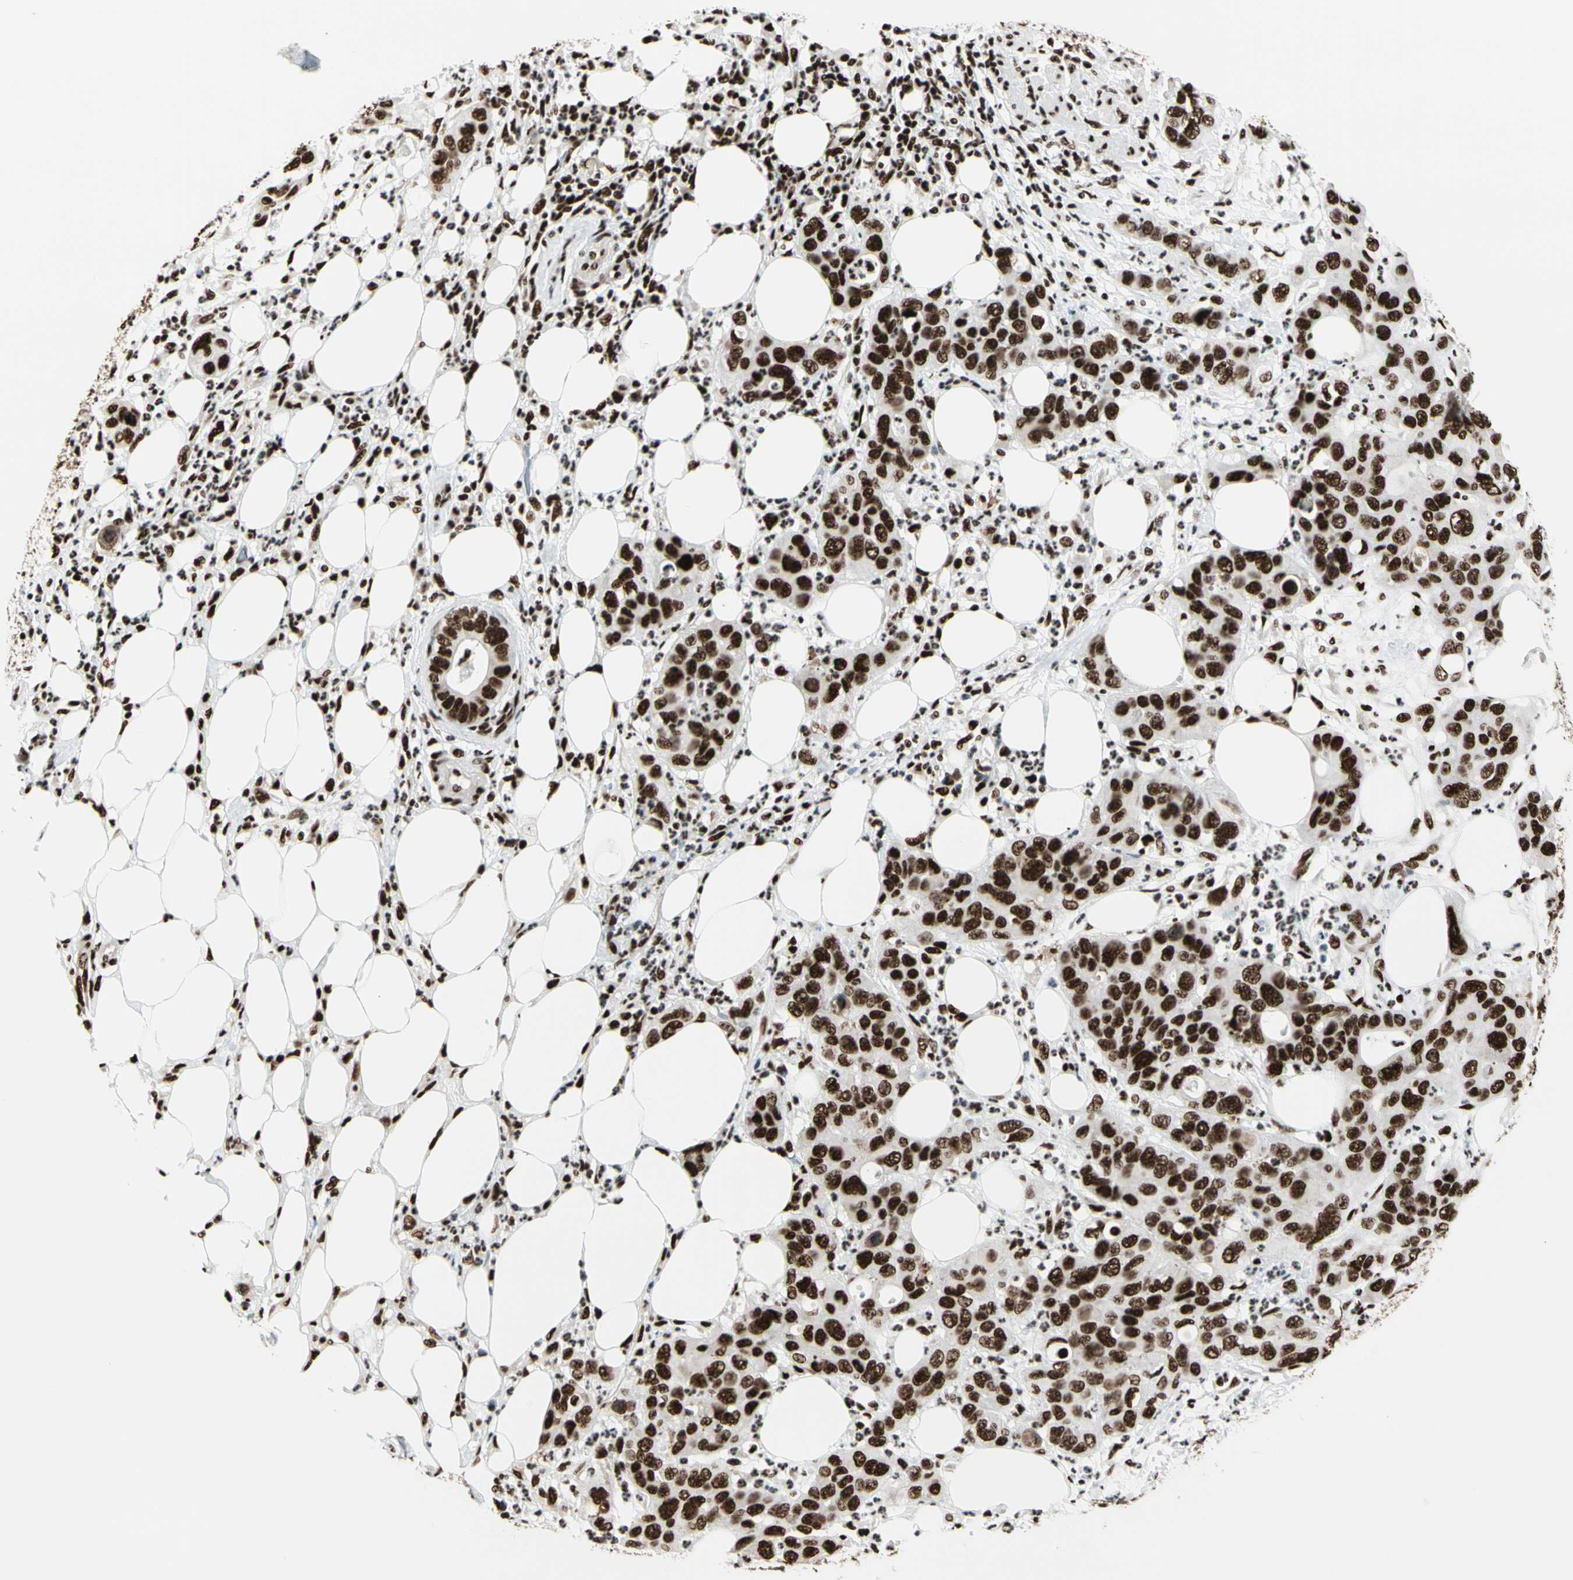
{"staining": {"intensity": "strong", "quantity": ">75%", "location": "nuclear"}, "tissue": "pancreatic cancer", "cell_type": "Tumor cells", "image_type": "cancer", "snomed": [{"axis": "morphology", "description": "Adenocarcinoma, NOS"}, {"axis": "topography", "description": "Pancreas"}], "caption": "The photomicrograph exhibits immunohistochemical staining of pancreatic cancer. There is strong nuclear expression is identified in approximately >75% of tumor cells. (IHC, brightfield microscopy, high magnification).", "gene": "CCAR1", "patient": {"sex": "female", "age": 71}}